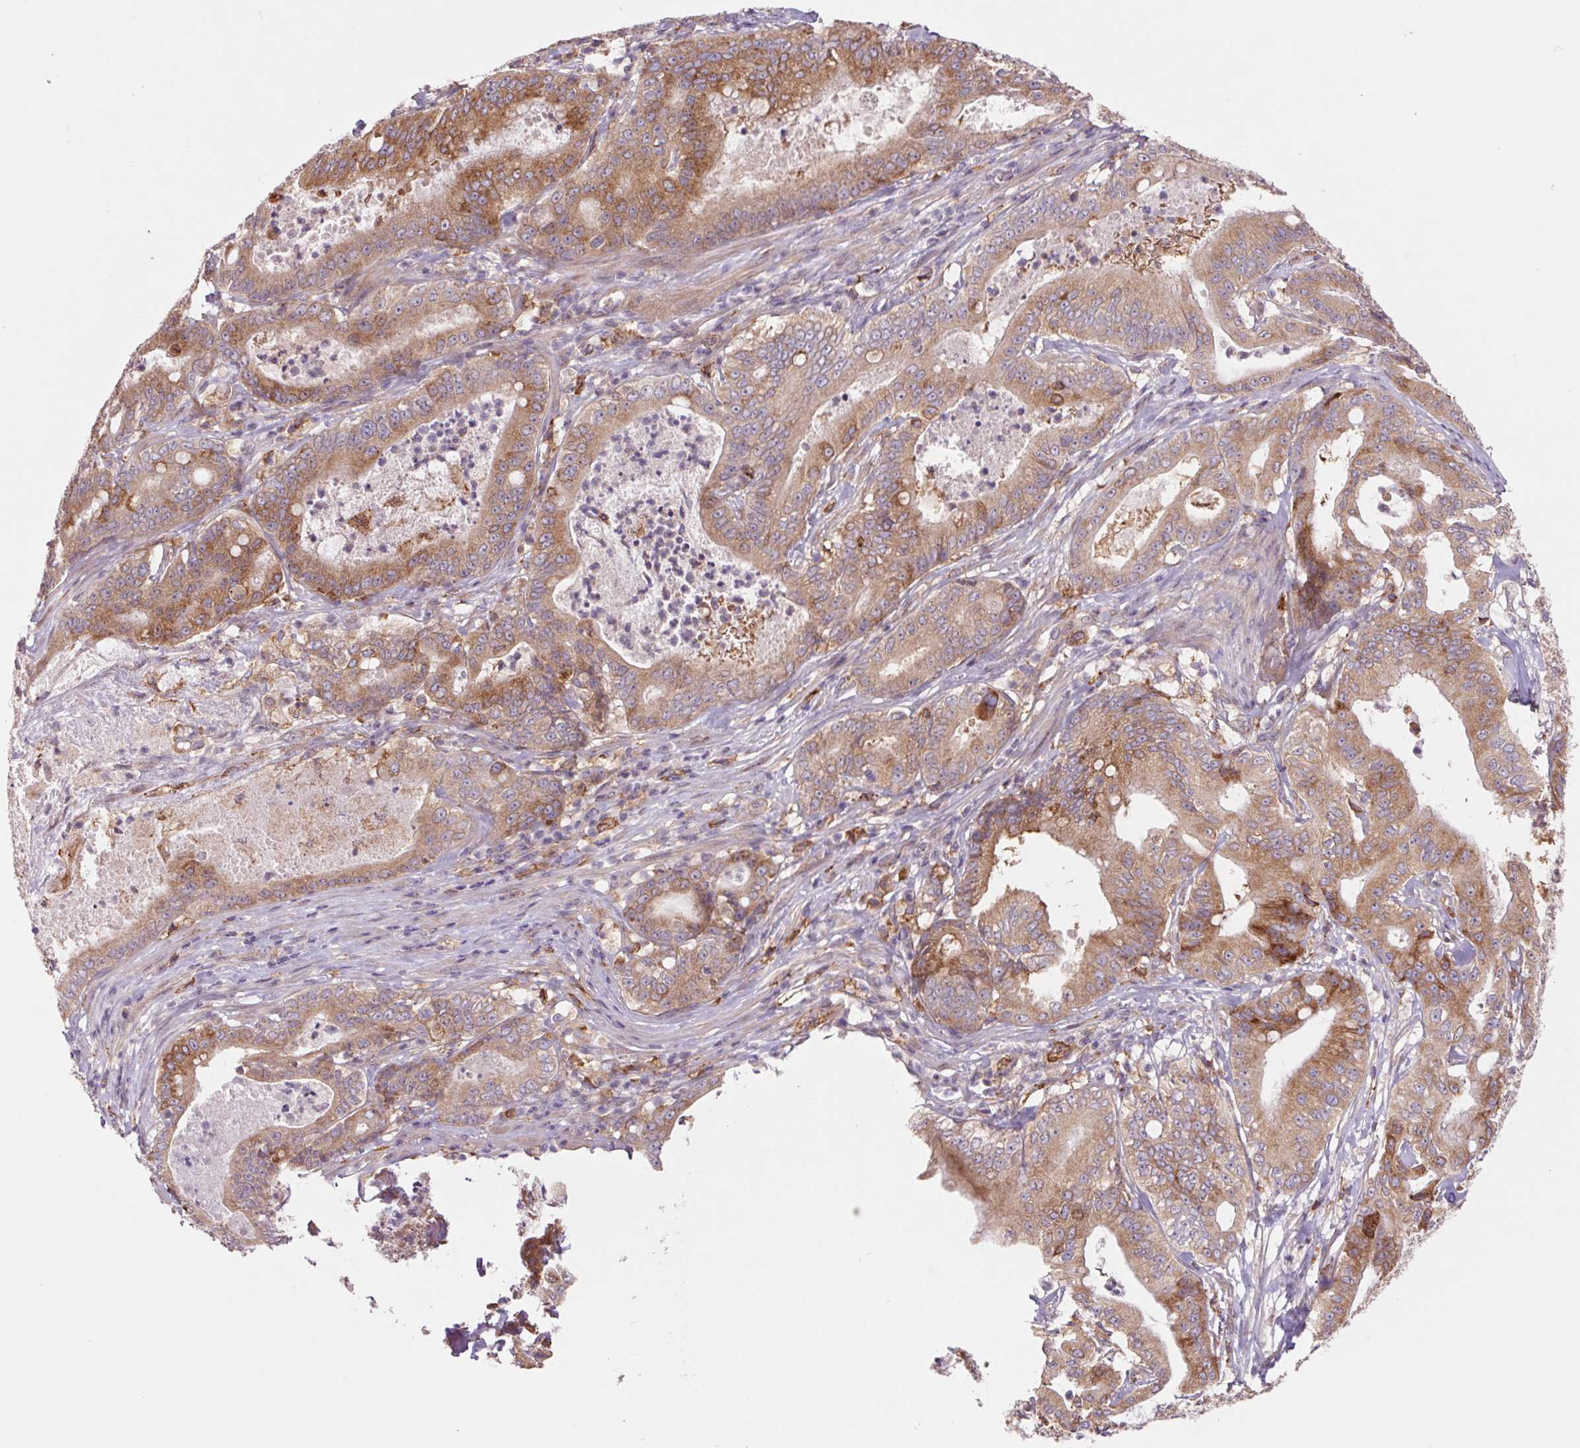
{"staining": {"intensity": "moderate", "quantity": "25%-75%", "location": "cytoplasmic/membranous"}, "tissue": "pancreatic cancer", "cell_type": "Tumor cells", "image_type": "cancer", "snomed": [{"axis": "morphology", "description": "Adenocarcinoma, NOS"}, {"axis": "topography", "description": "Pancreas"}], "caption": "This photomicrograph exhibits immunohistochemistry staining of pancreatic adenocarcinoma, with medium moderate cytoplasmic/membranous staining in about 25%-75% of tumor cells.", "gene": "KLHL20", "patient": {"sex": "male", "age": 71}}